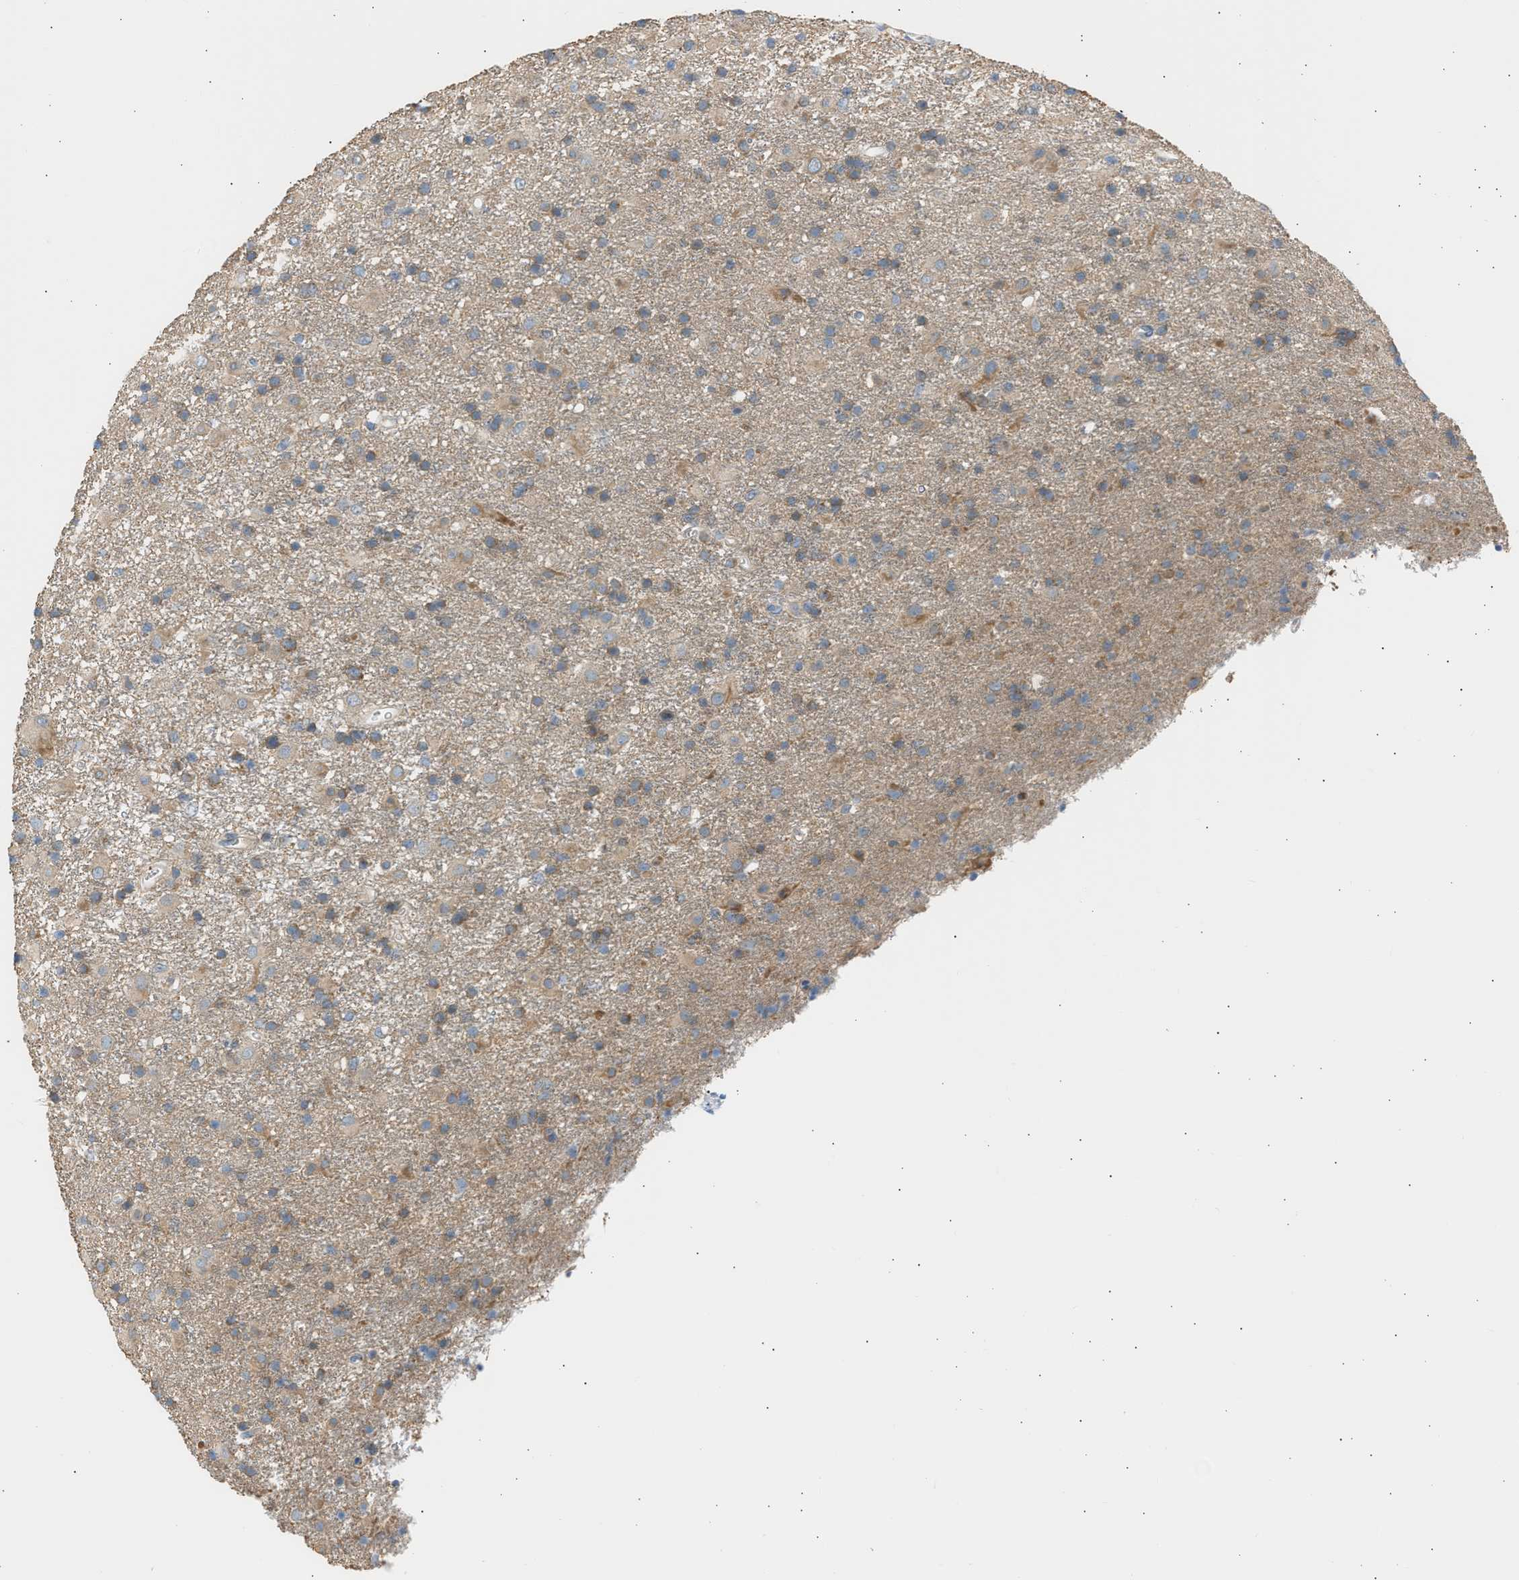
{"staining": {"intensity": "weak", "quantity": "25%-75%", "location": "cytoplasmic/membranous"}, "tissue": "glioma", "cell_type": "Tumor cells", "image_type": "cancer", "snomed": [{"axis": "morphology", "description": "Glioma, malignant, Low grade"}, {"axis": "topography", "description": "Brain"}], "caption": "DAB immunohistochemical staining of human malignant glioma (low-grade) displays weak cytoplasmic/membranous protein staining in approximately 25%-75% of tumor cells.", "gene": "TRIM50", "patient": {"sex": "male", "age": 65}}